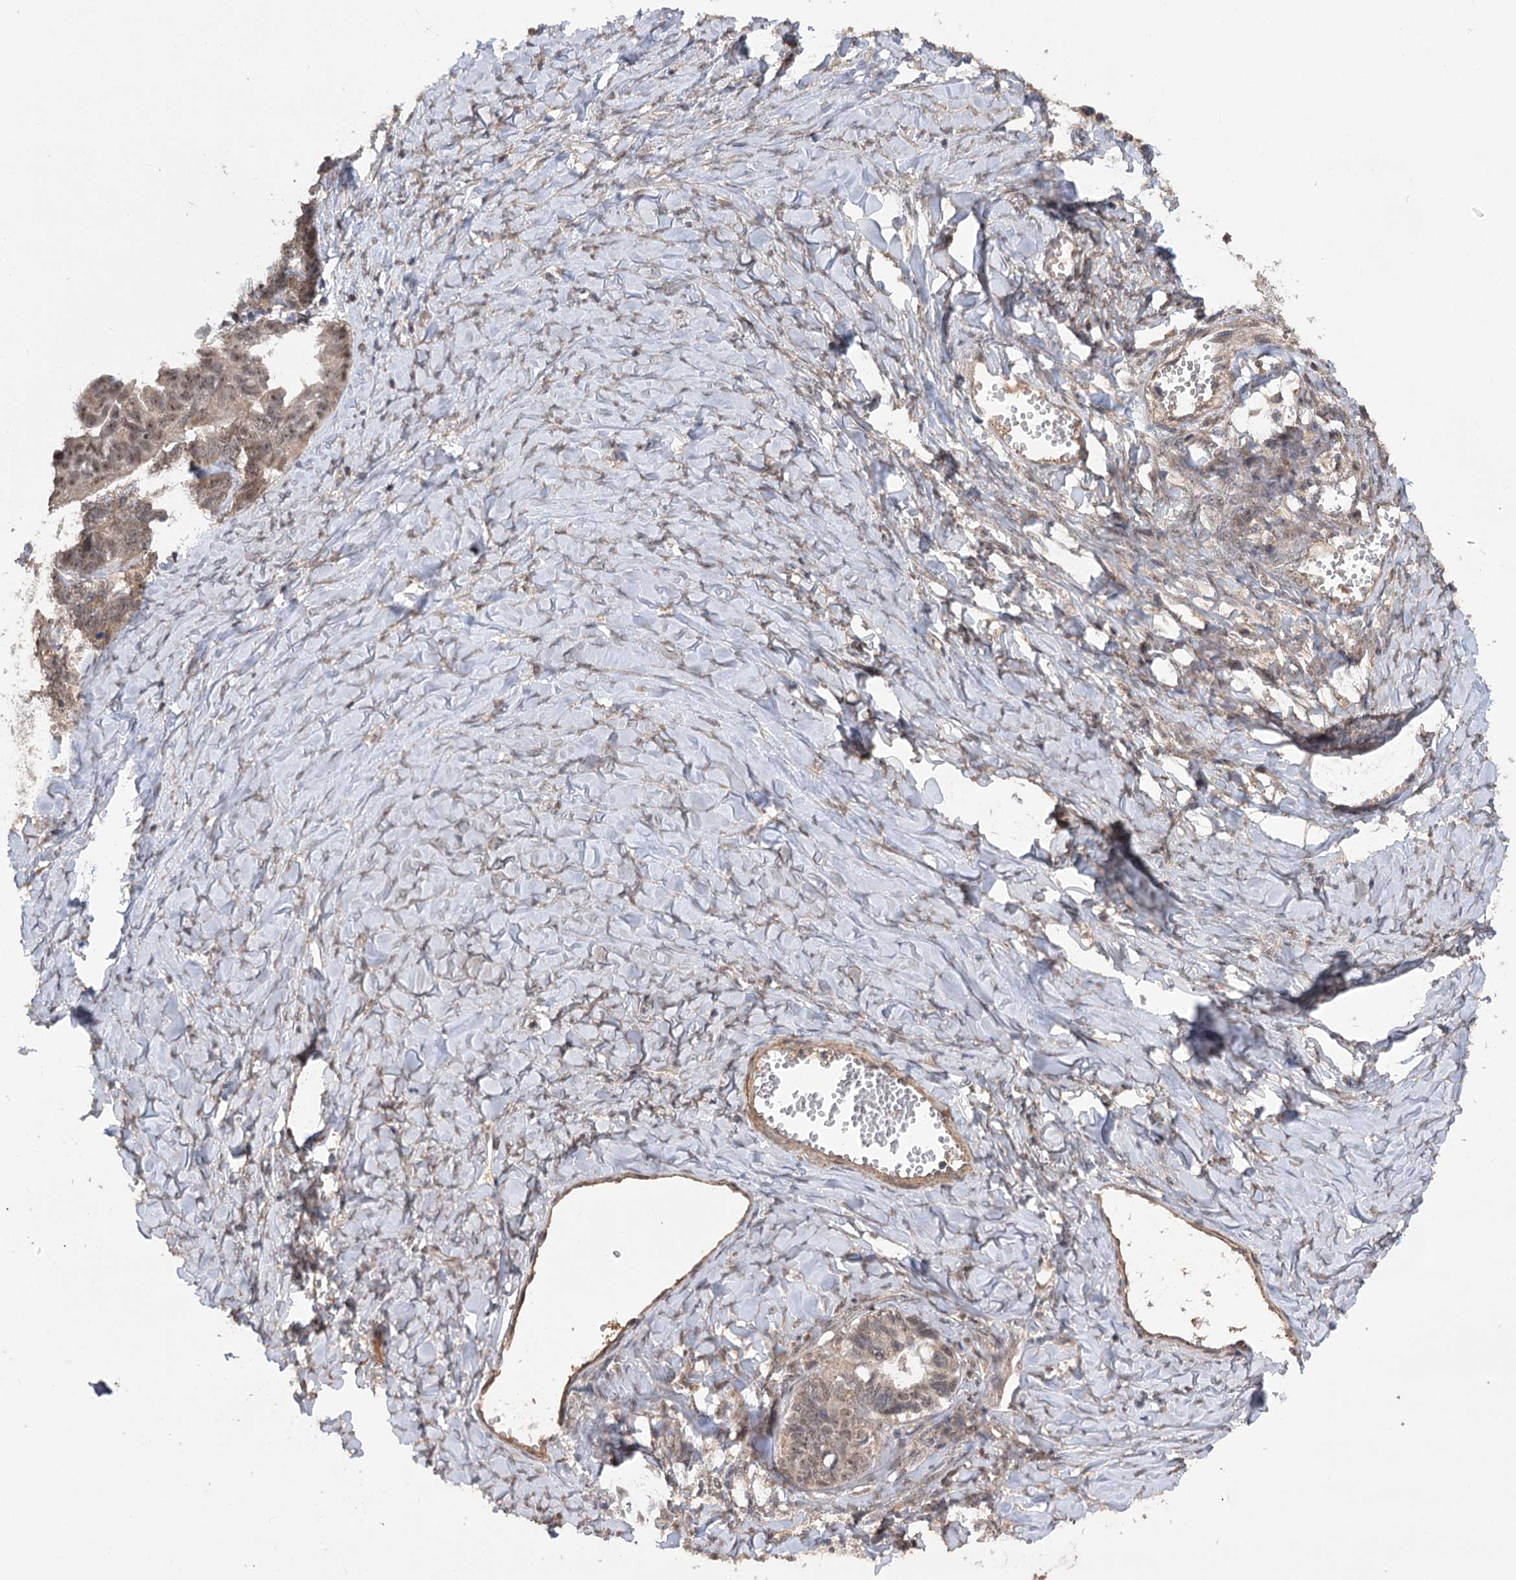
{"staining": {"intensity": "weak", "quantity": ">75%", "location": "cytoplasmic/membranous,nuclear"}, "tissue": "ovarian cancer", "cell_type": "Tumor cells", "image_type": "cancer", "snomed": [{"axis": "morphology", "description": "Cystadenocarcinoma, serous, NOS"}, {"axis": "topography", "description": "Ovary"}], "caption": "This photomicrograph shows immunohistochemistry staining of ovarian cancer, with low weak cytoplasmic/membranous and nuclear staining in about >75% of tumor cells.", "gene": "TENM2", "patient": {"sex": "female", "age": 79}}